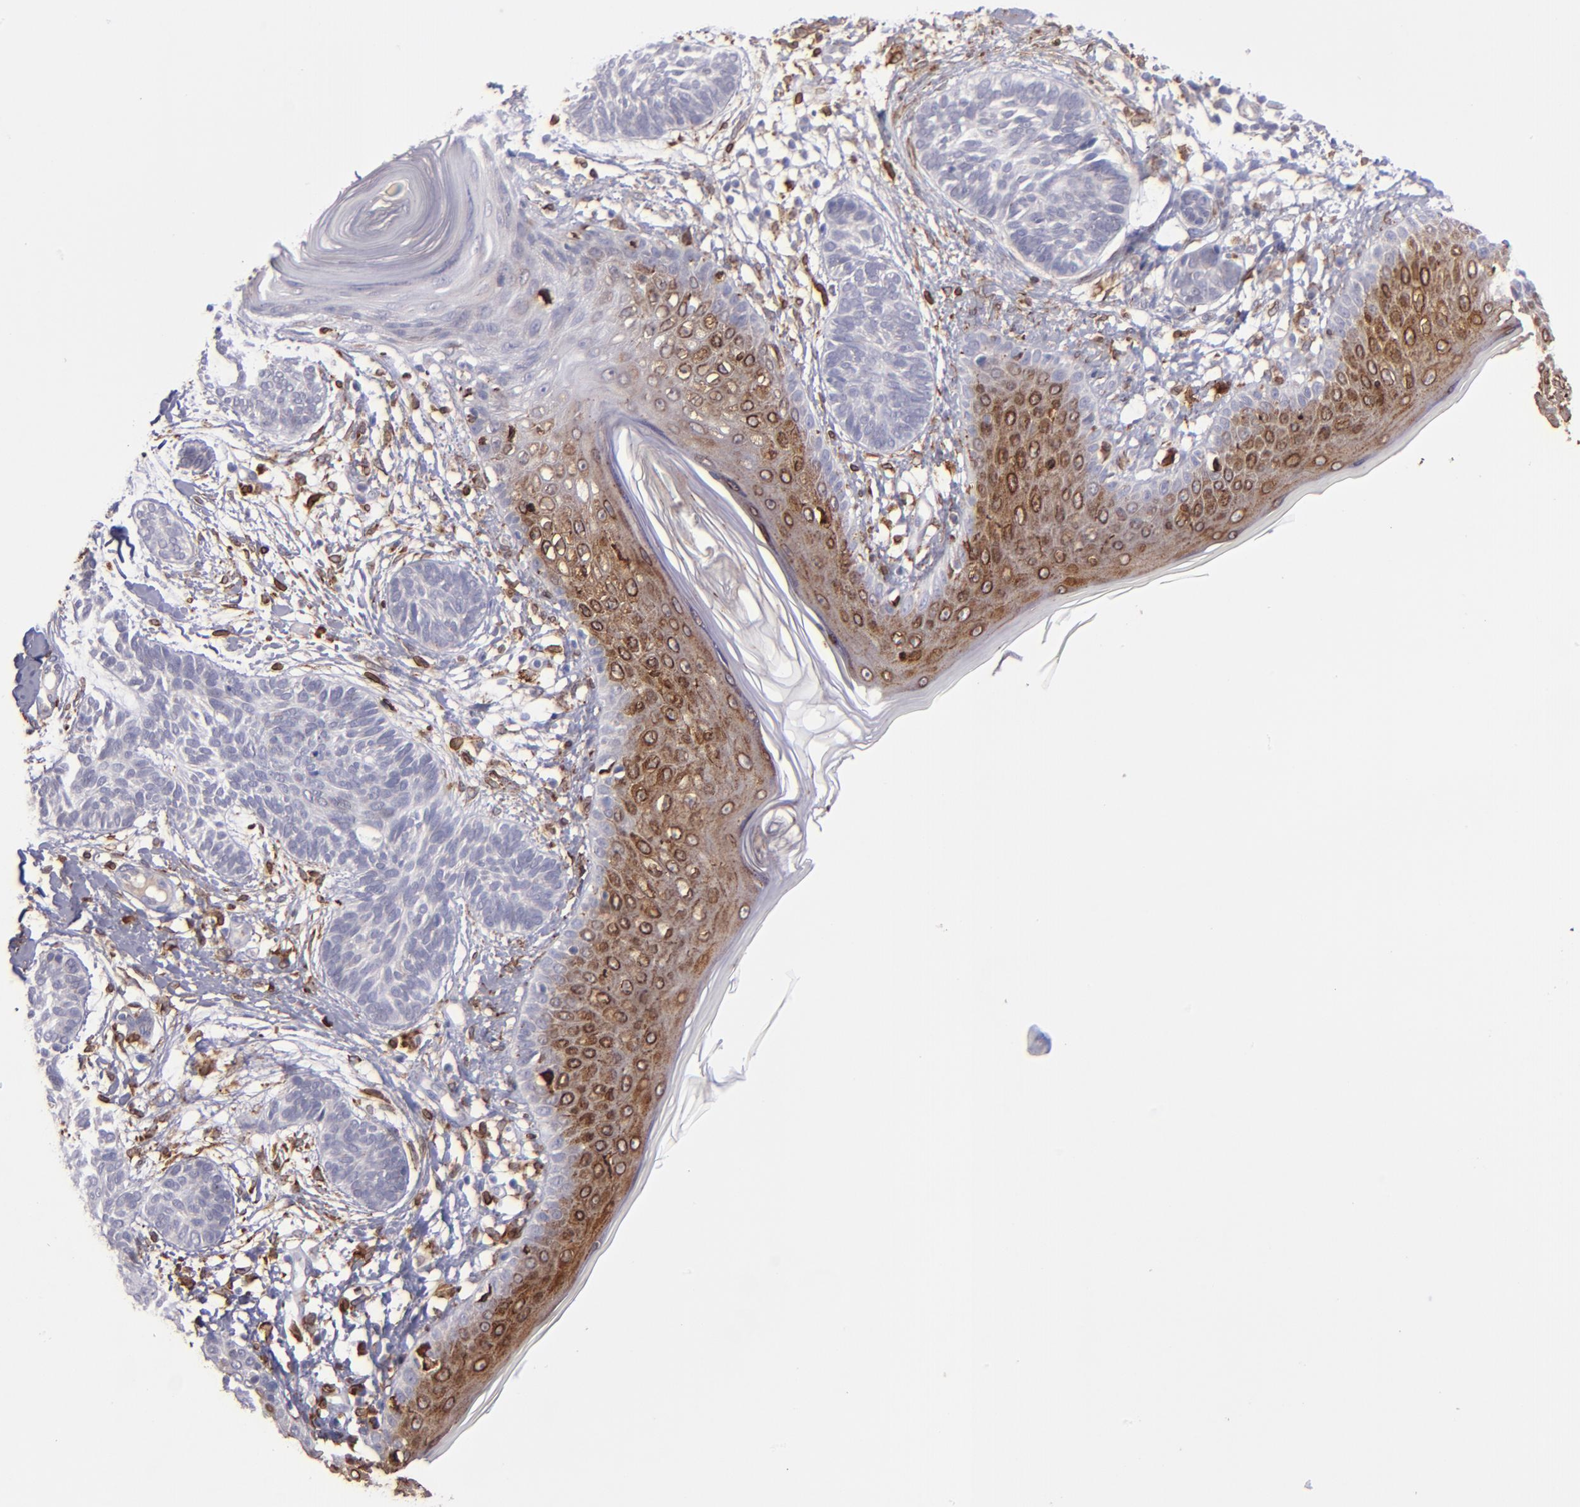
{"staining": {"intensity": "negative", "quantity": "none", "location": "none"}, "tissue": "skin cancer", "cell_type": "Tumor cells", "image_type": "cancer", "snomed": [{"axis": "morphology", "description": "Normal tissue, NOS"}, {"axis": "morphology", "description": "Basal cell carcinoma"}, {"axis": "topography", "description": "Skin"}], "caption": "This photomicrograph is of skin basal cell carcinoma stained with immunohistochemistry (IHC) to label a protein in brown with the nuclei are counter-stained blue. There is no positivity in tumor cells. (Stains: DAB (3,3'-diaminobenzidine) immunohistochemistry with hematoxylin counter stain, Microscopy: brightfield microscopy at high magnification).", "gene": "PTGS1", "patient": {"sex": "male", "age": 63}}